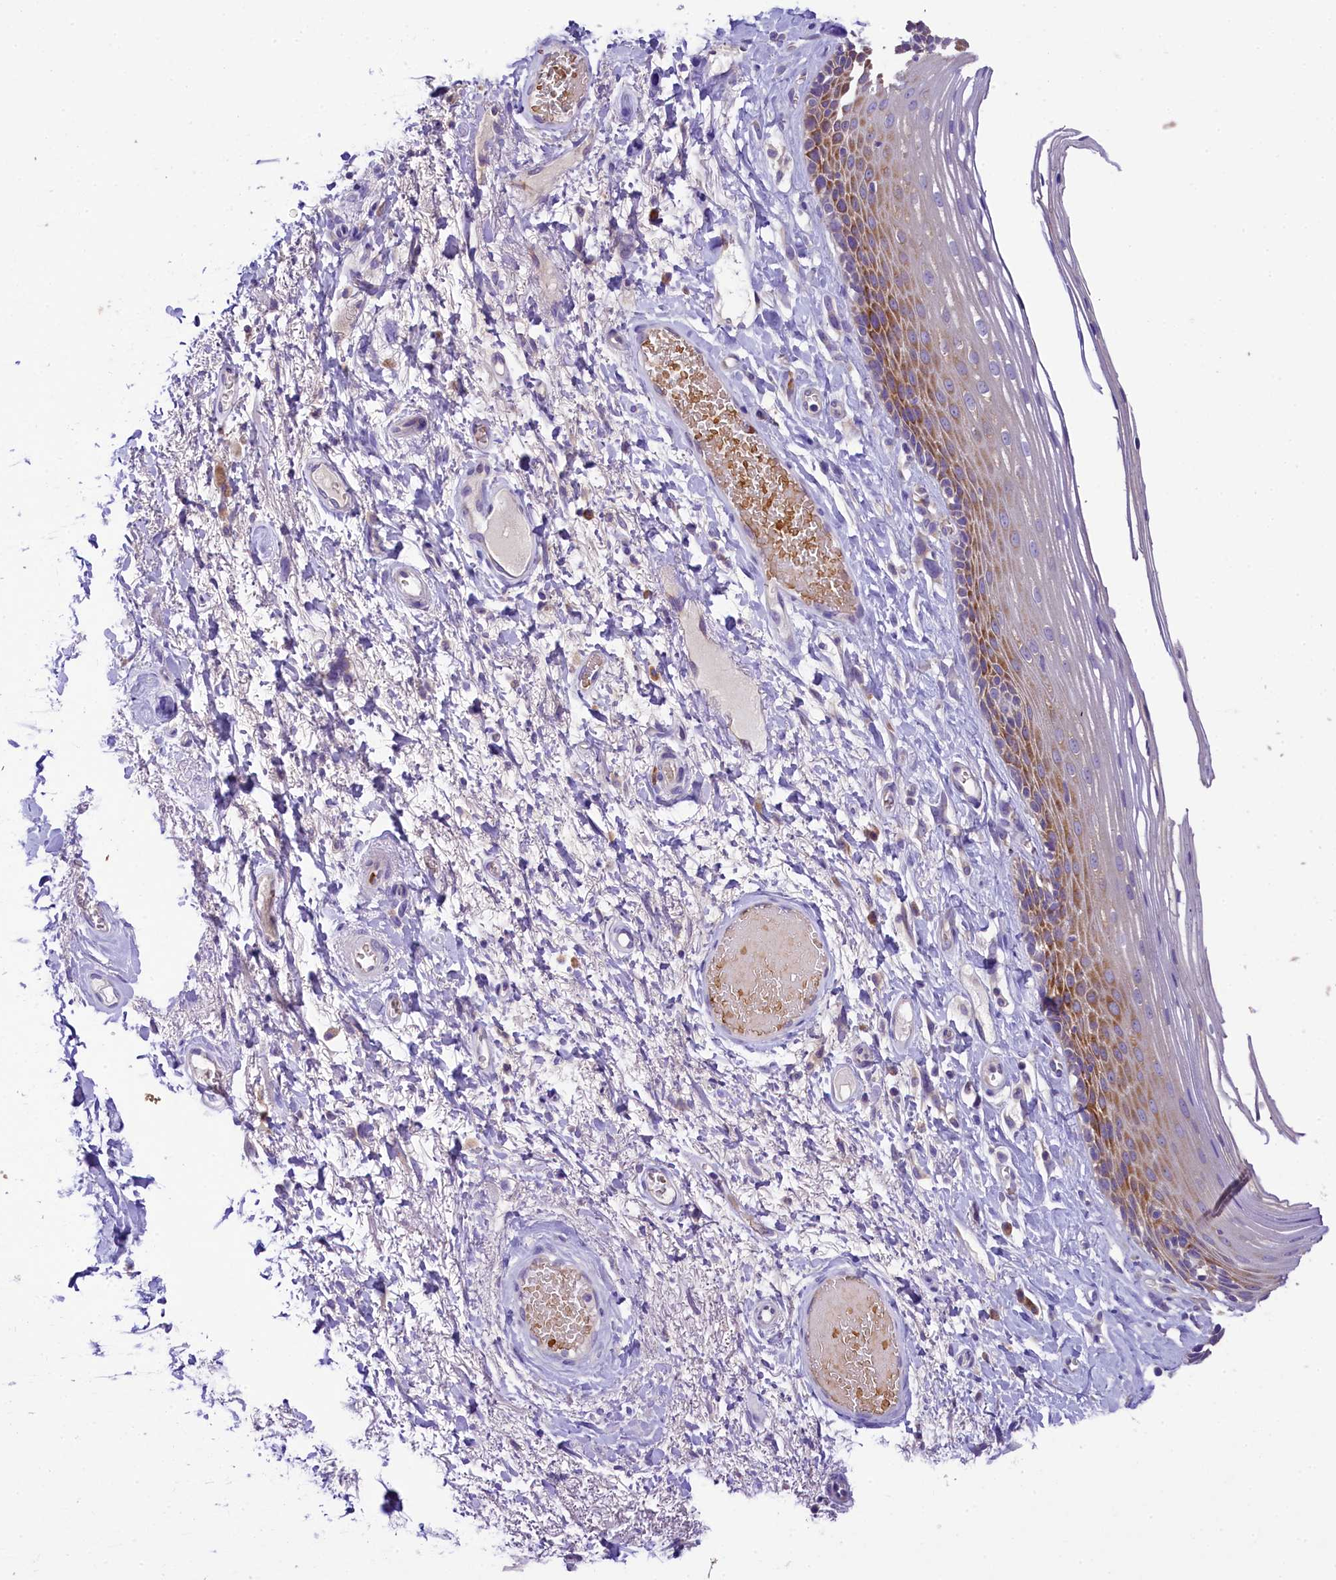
{"staining": {"intensity": "moderate", "quantity": "25%-75%", "location": "cytoplasmic/membranous"}, "tissue": "skin", "cell_type": "Epidermal cells", "image_type": "normal", "snomed": [{"axis": "morphology", "description": "Normal tissue, NOS"}, {"axis": "topography", "description": "Anal"}], "caption": "Epidermal cells demonstrate medium levels of moderate cytoplasmic/membranous positivity in about 25%-75% of cells in benign skin.", "gene": "LARP4", "patient": {"sex": "male", "age": 69}}